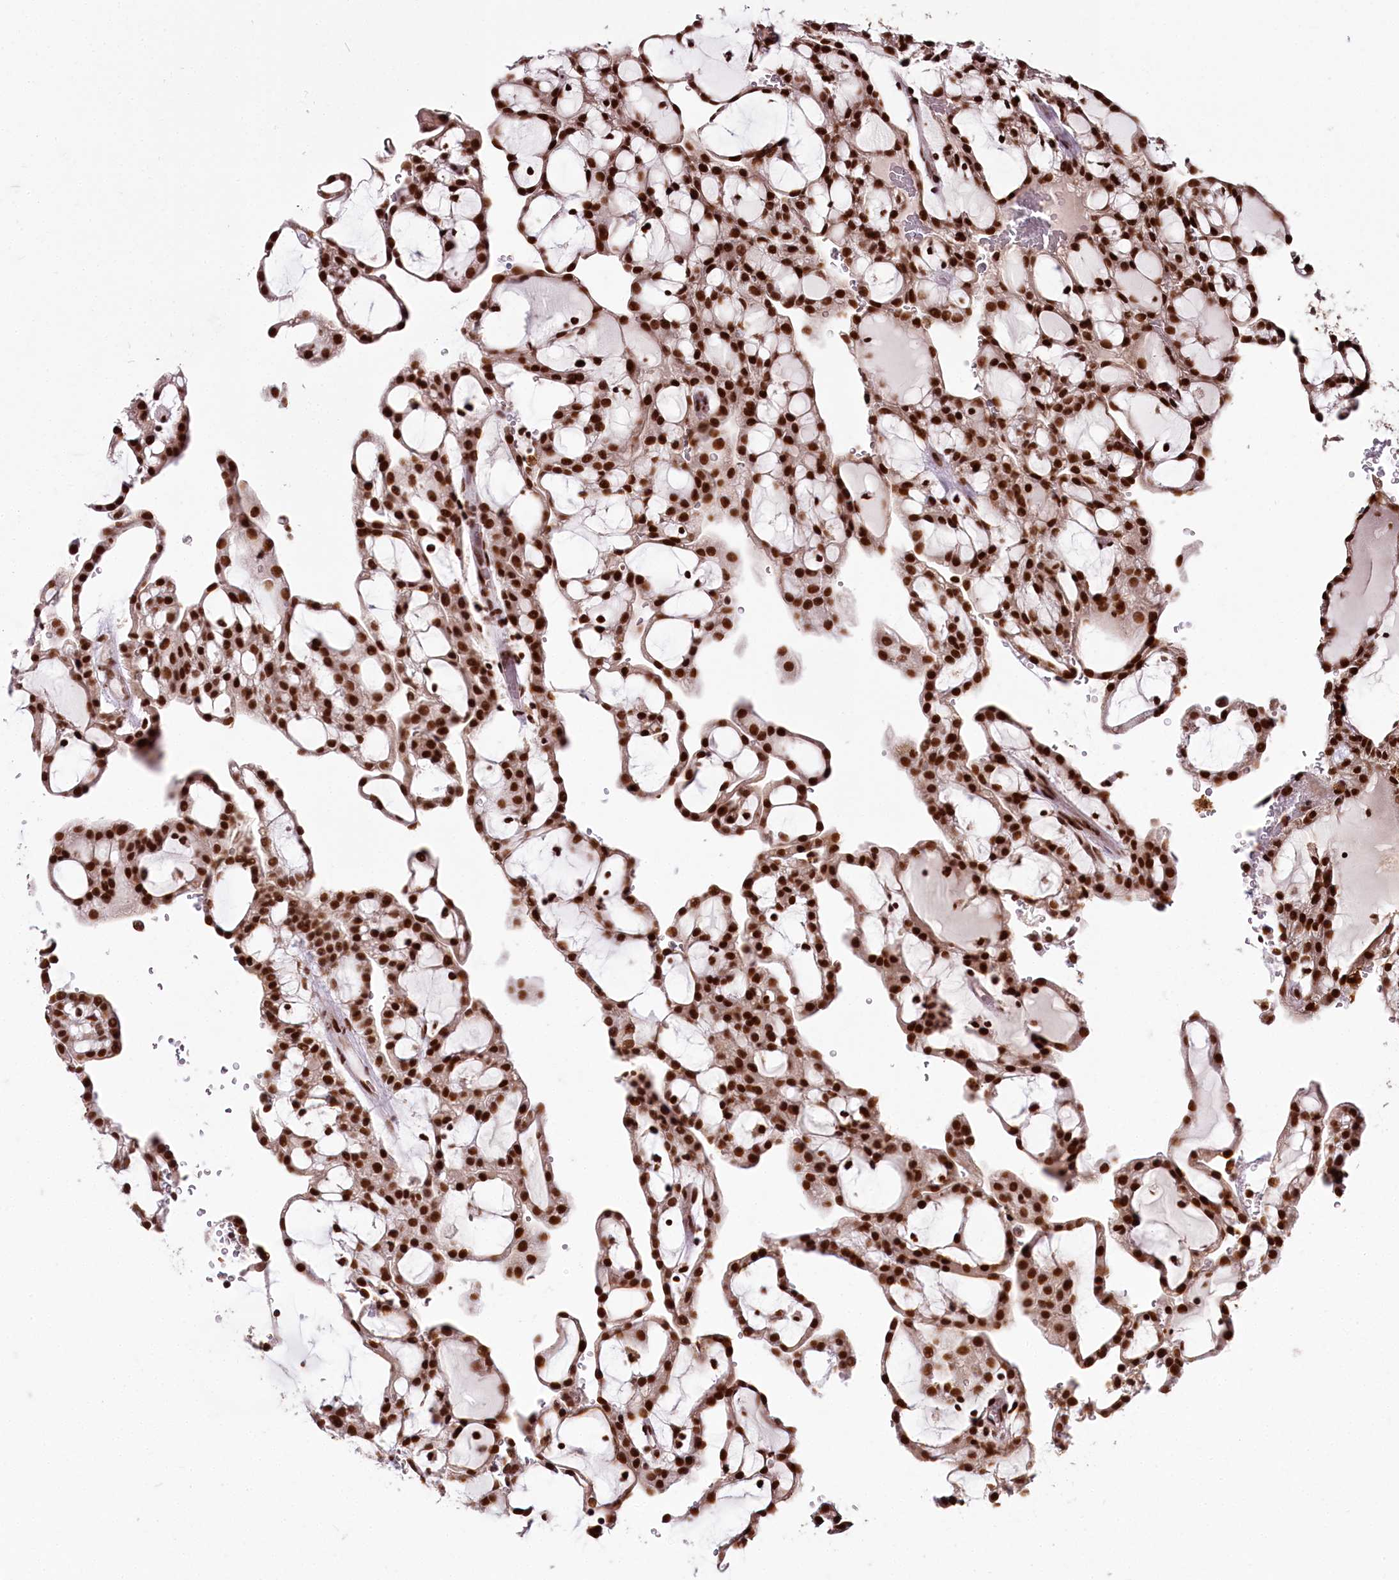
{"staining": {"intensity": "strong", "quantity": ">75%", "location": "nuclear"}, "tissue": "renal cancer", "cell_type": "Tumor cells", "image_type": "cancer", "snomed": [{"axis": "morphology", "description": "Adenocarcinoma, NOS"}, {"axis": "topography", "description": "Kidney"}], "caption": "Adenocarcinoma (renal) tissue demonstrates strong nuclear staining in approximately >75% of tumor cells, visualized by immunohistochemistry.", "gene": "SMARCE1", "patient": {"sex": "male", "age": 63}}